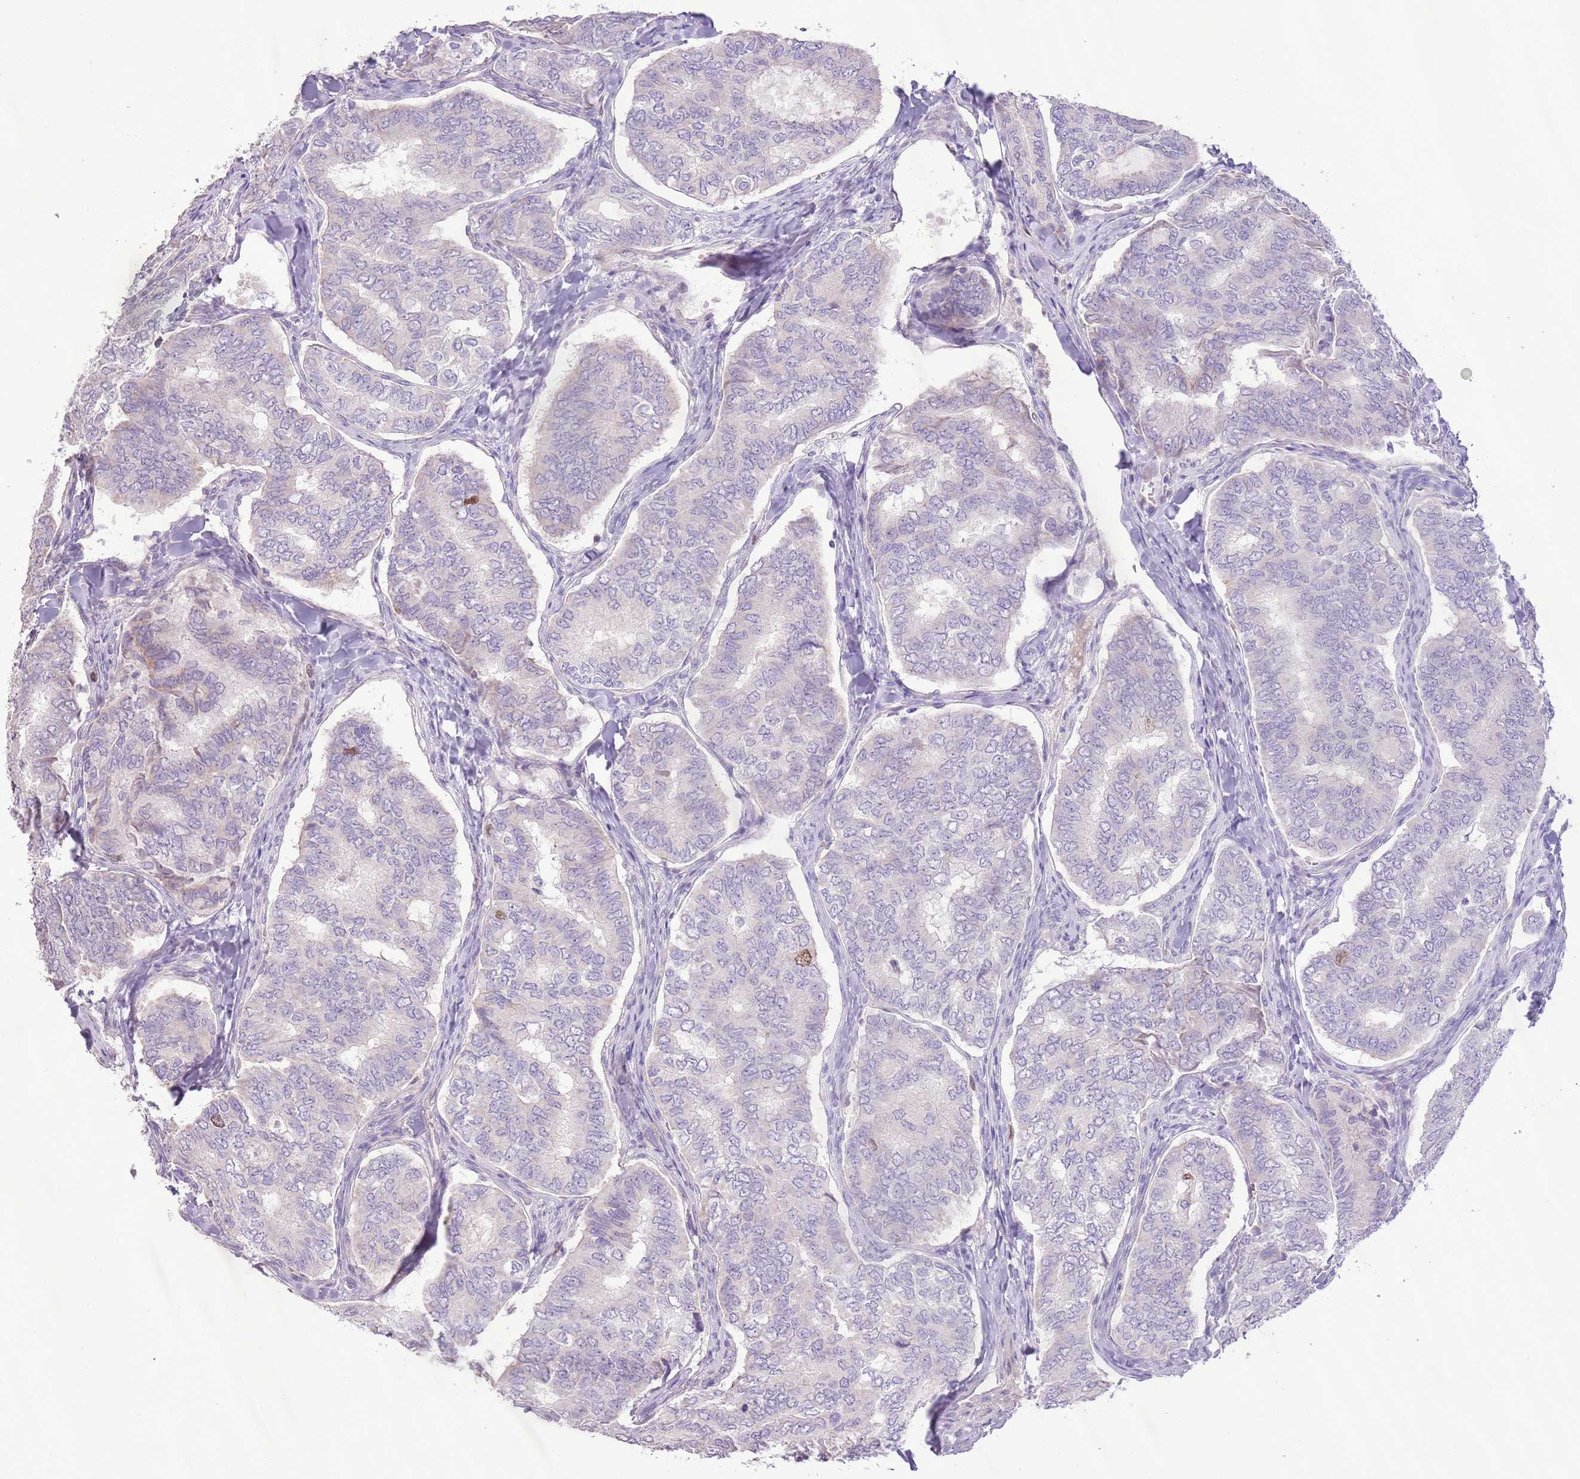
{"staining": {"intensity": "moderate", "quantity": "<25%", "location": "nuclear"}, "tissue": "thyroid cancer", "cell_type": "Tumor cells", "image_type": "cancer", "snomed": [{"axis": "morphology", "description": "Papillary adenocarcinoma, NOS"}, {"axis": "topography", "description": "Thyroid gland"}], "caption": "The photomicrograph shows staining of papillary adenocarcinoma (thyroid), revealing moderate nuclear protein positivity (brown color) within tumor cells. The staining is performed using DAB (3,3'-diaminobenzidine) brown chromogen to label protein expression. The nuclei are counter-stained blue using hematoxylin.", "gene": "GMNN", "patient": {"sex": "female", "age": 35}}